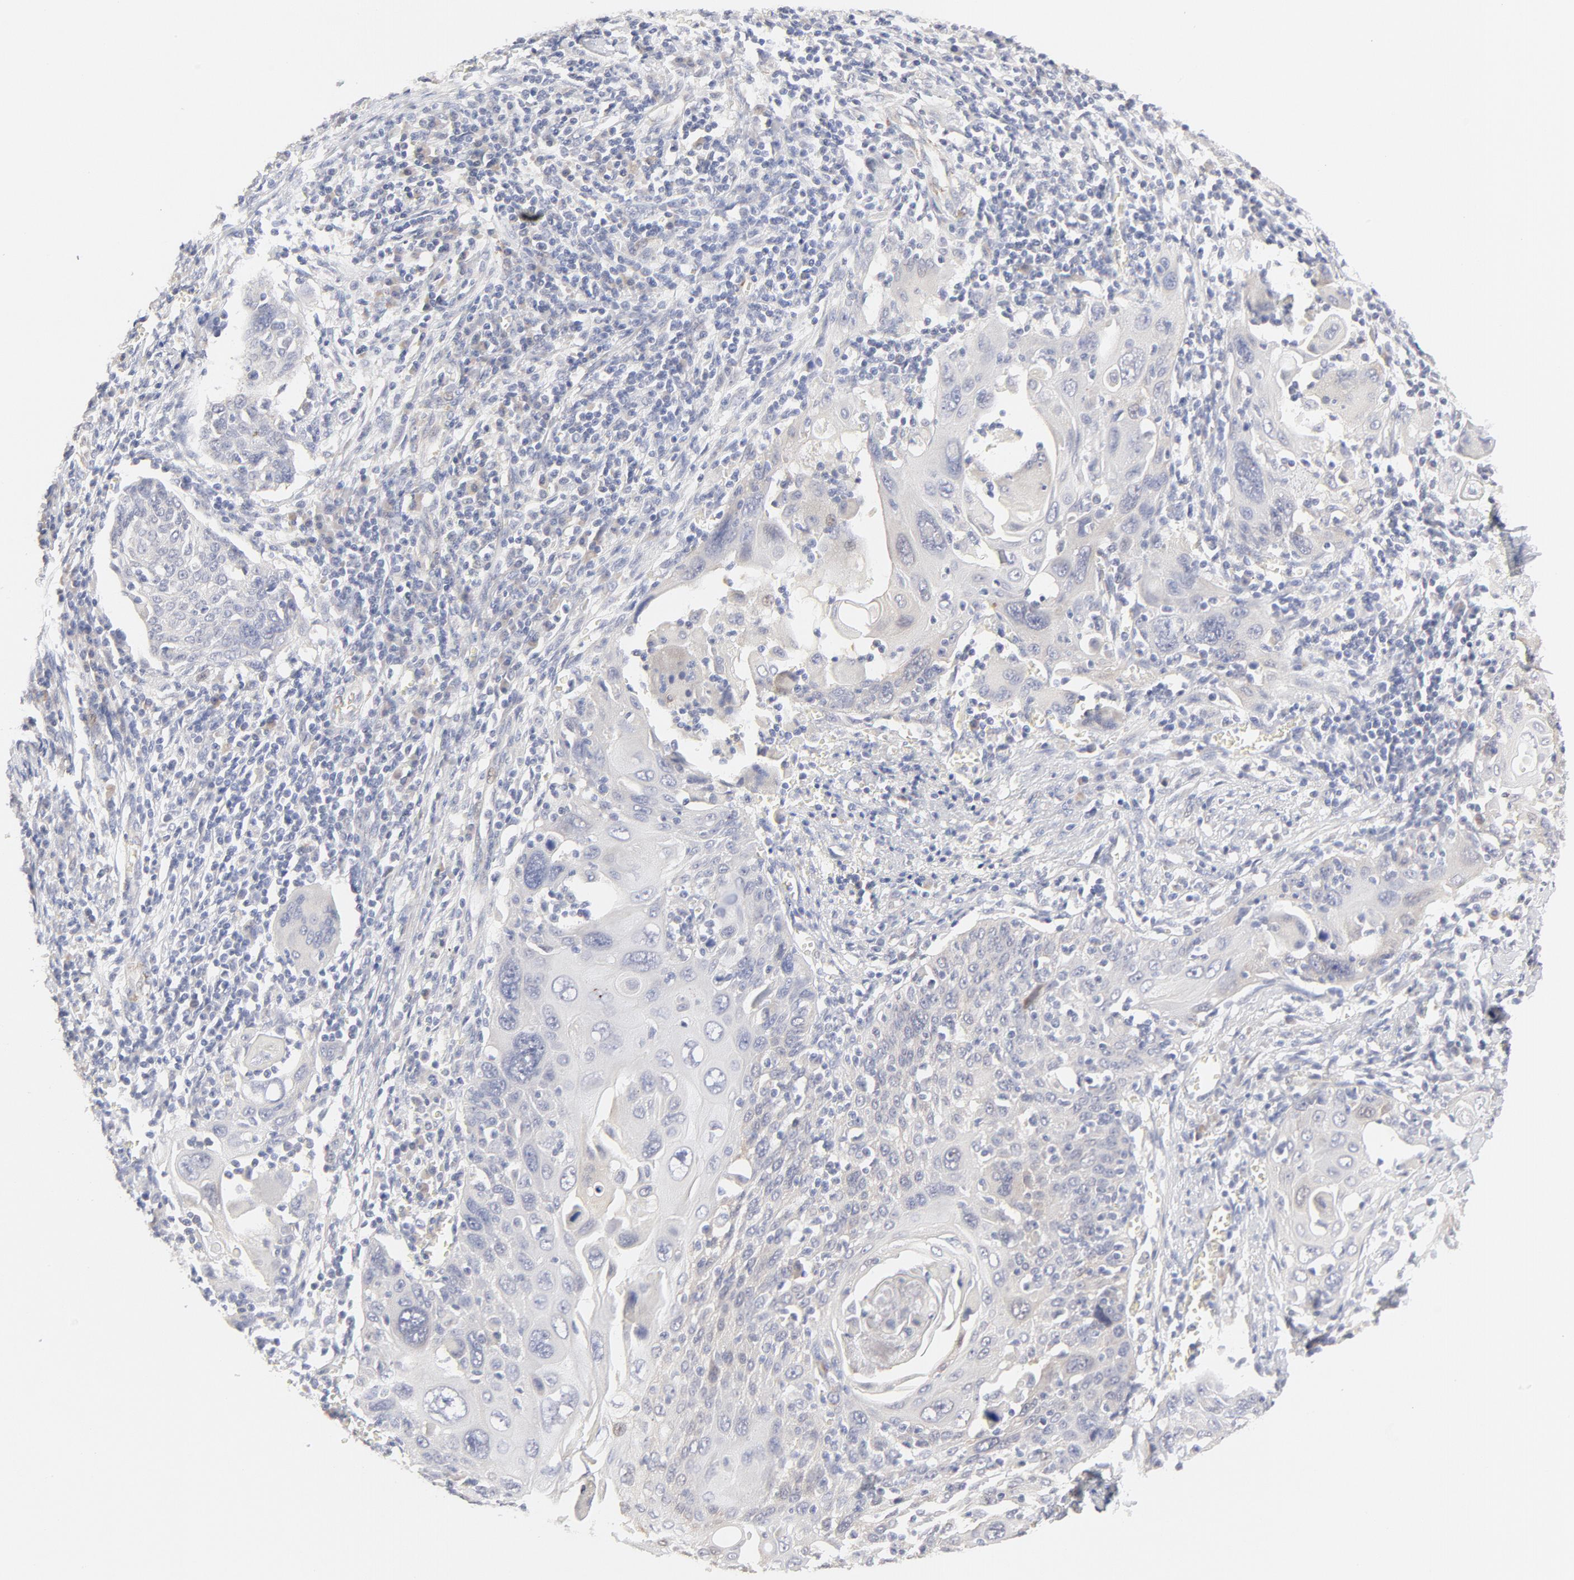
{"staining": {"intensity": "negative", "quantity": "none", "location": "none"}, "tissue": "cervical cancer", "cell_type": "Tumor cells", "image_type": "cancer", "snomed": [{"axis": "morphology", "description": "Squamous cell carcinoma, NOS"}, {"axis": "topography", "description": "Cervix"}], "caption": "High magnification brightfield microscopy of cervical cancer (squamous cell carcinoma) stained with DAB (3,3'-diaminobenzidine) (brown) and counterstained with hematoxylin (blue): tumor cells show no significant expression. The staining is performed using DAB brown chromogen with nuclei counter-stained in using hematoxylin.", "gene": "NKX2-2", "patient": {"sex": "female", "age": 54}}